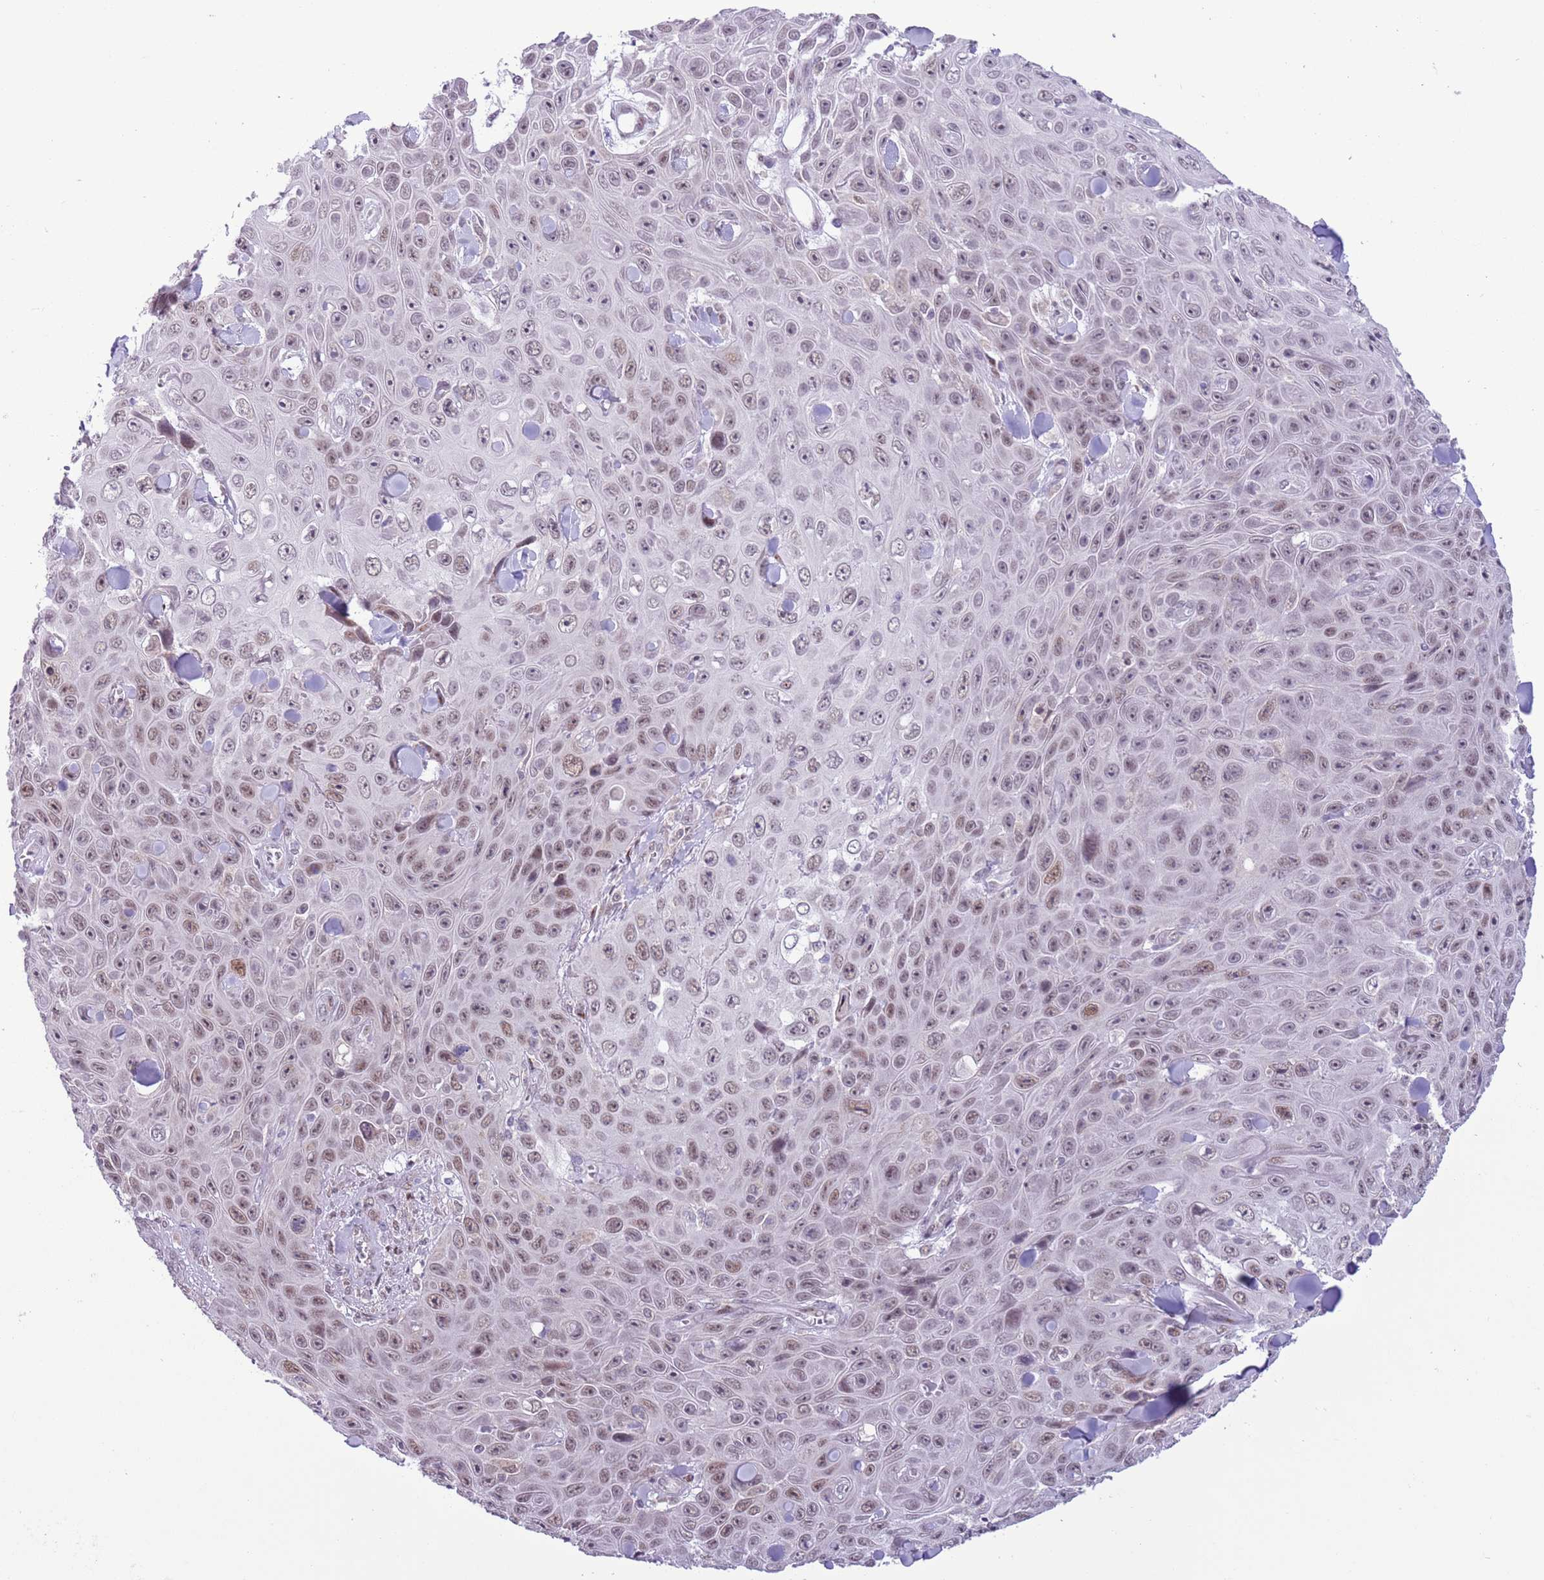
{"staining": {"intensity": "moderate", "quantity": "25%-75%", "location": "nuclear"}, "tissue": "skin cancer", "cell_type": "Tumor cells", "image_type": "cancer", "snomed": [{"axis": "morphology", "description": "Squamous cell carcinoma, NOS"}, {"axis": "topography", "description": "Skin"}], "caption": "Protein expression analysis of skin cancer demonstrates moderate nuclear expression in about 25%-75% of tumor cells.", "gene": "ZNF576", "patient": {"sex": "male", "age": 82}}